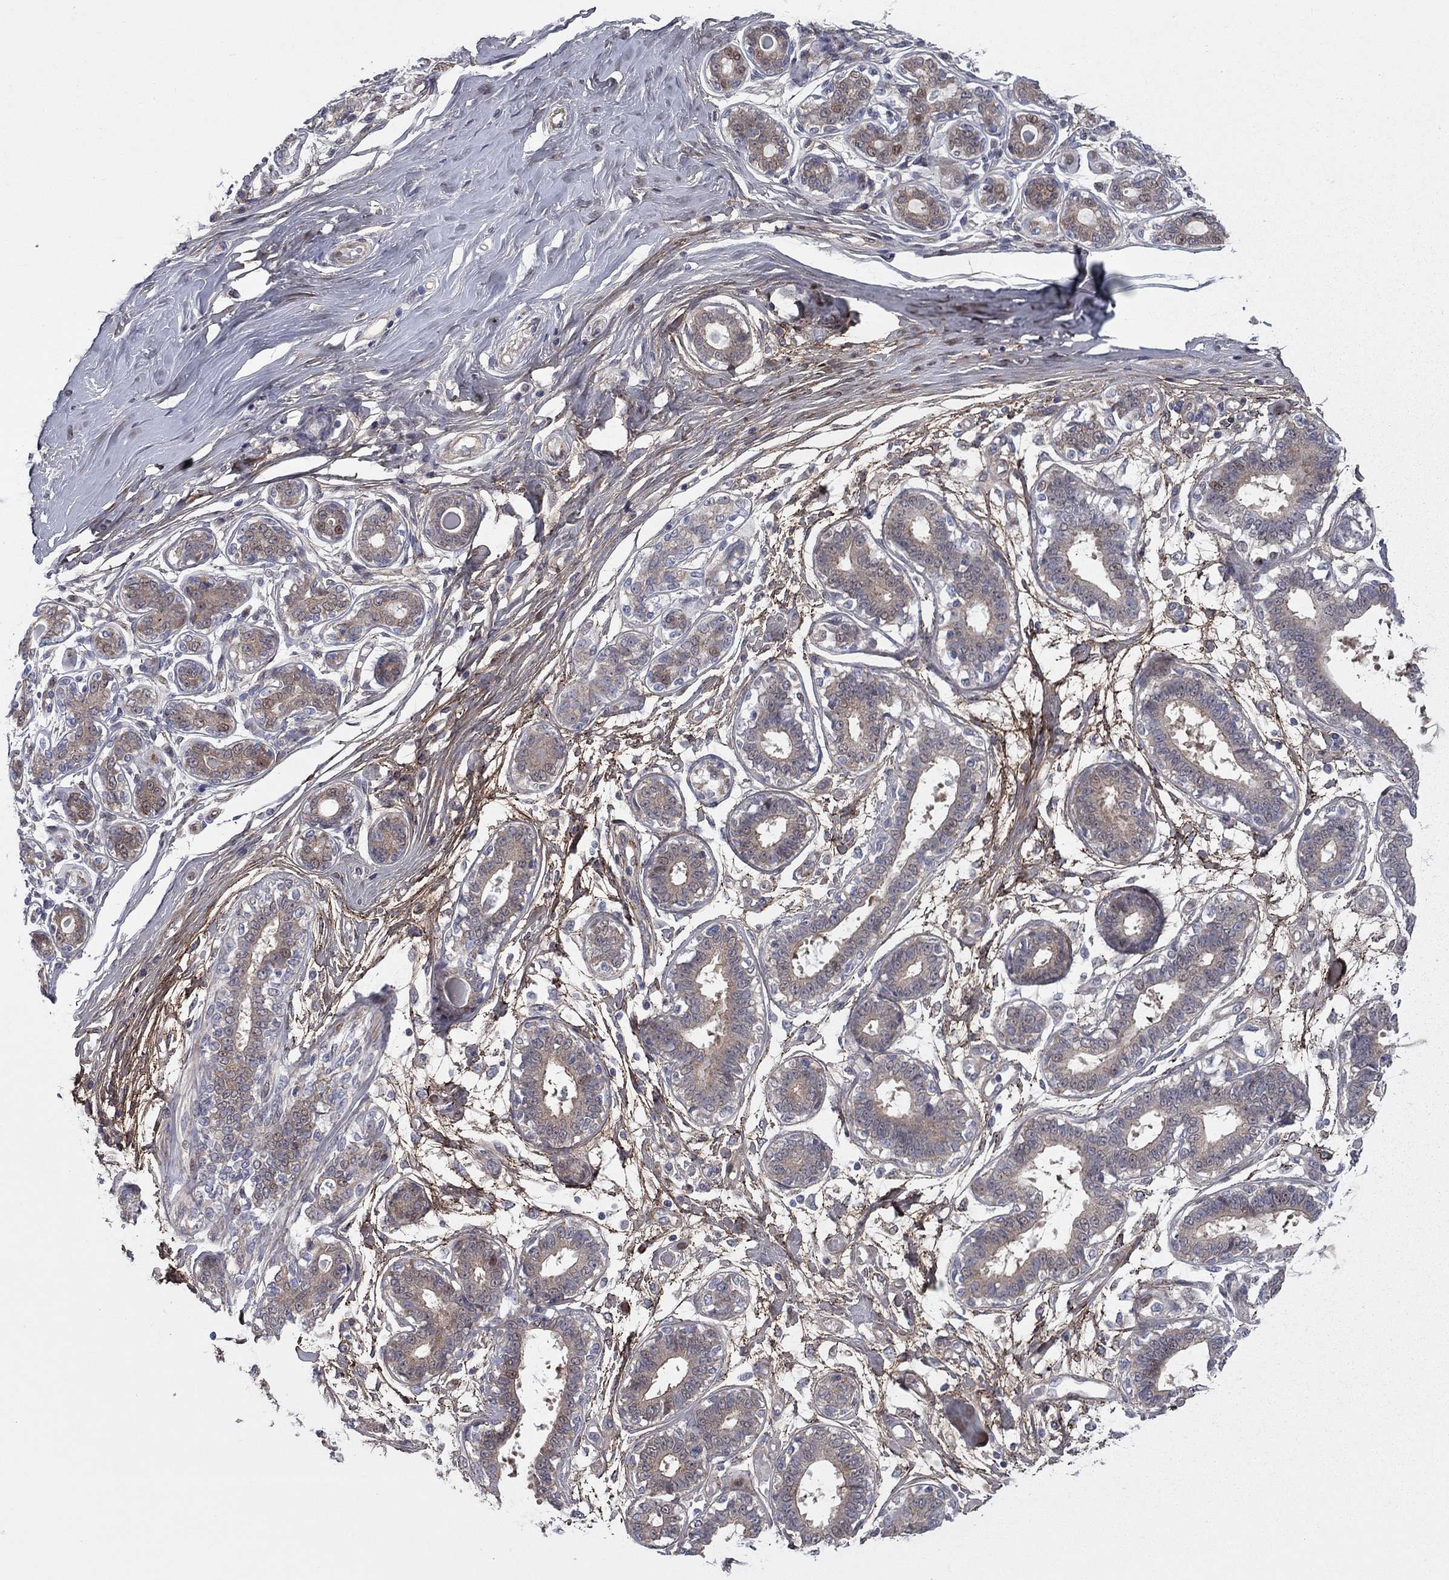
{"staining": {"intensity": "negative", "quantity": "none", "location": "none"}, "tissue": "breast", "cell_type": "Adipocytes", "image_type": "normal", "snomed": [{"axis": "morphology", "description": "Normal tissue, NOS"}, {"axis": "topography", "description": "Skin"}, {"axis": "topography", "description": "Breast"}], "caption": "Adipocytes are negative for protein expression in benign human breast. Nuclei are stained in blue.", "gene": "DUSP7", "patient": {"sex": "female", "age": 43}}